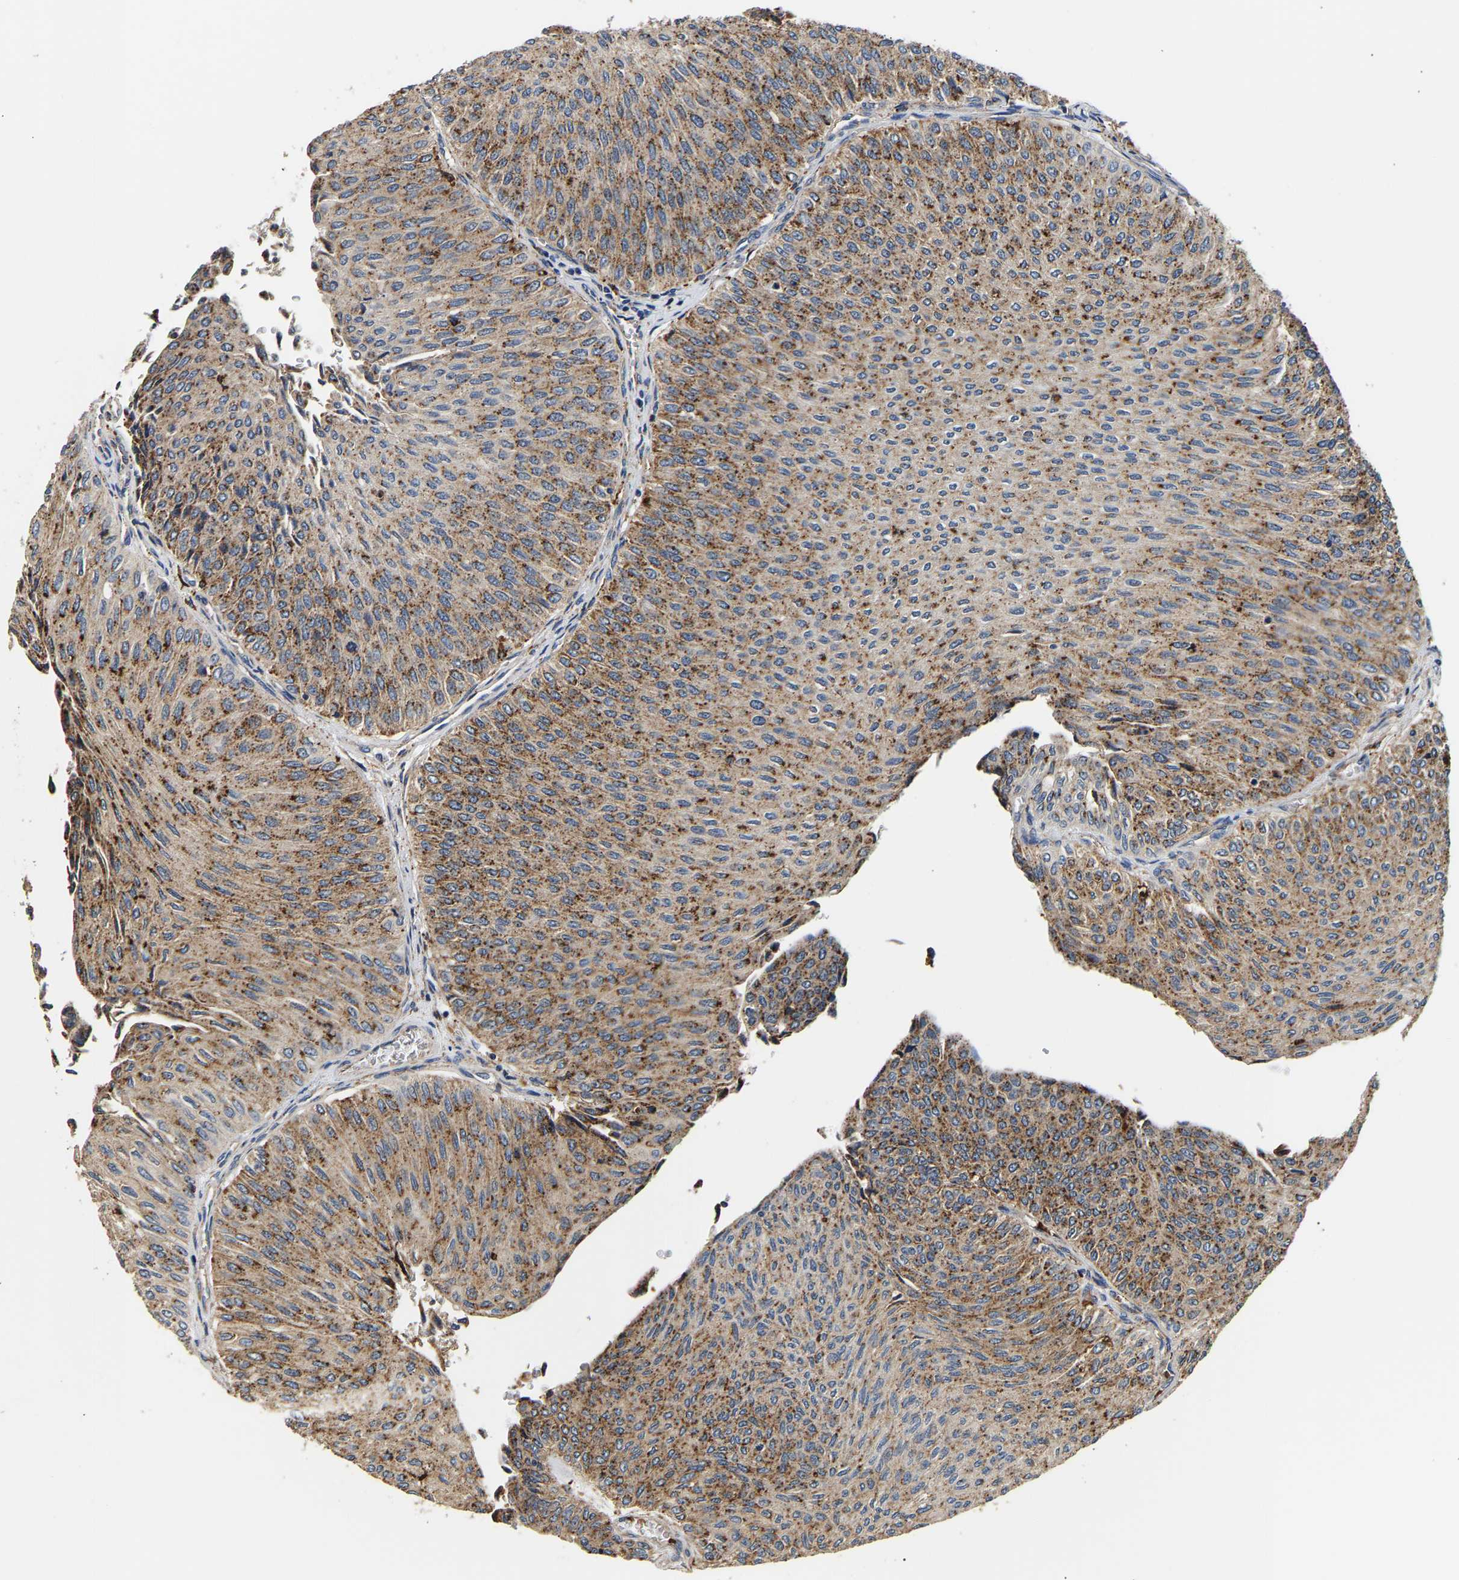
{"staining": {"intensity": "moderate", "quantity": ">75%", "location": "cytoplasmic/membranous"}, "tissue": "urothelial cancer", "cell_type": "Tumor cells", "image_type": "cancer", "snomed": [{"axis": "morphology", "description": "Urothelial carcinoma, Low grade"}, {"axis": "topography", "description": "Urinary bladder"}], "caption": "This photomicrograph exhibits IHC staining of human urothelial carcinoma (low-grade), with medium moderate cytoplasmic/membranous positivity in approximately >75% of tumor cells.", "gene": "SMU1", "patient": {"sex": "male", "age": 78}}